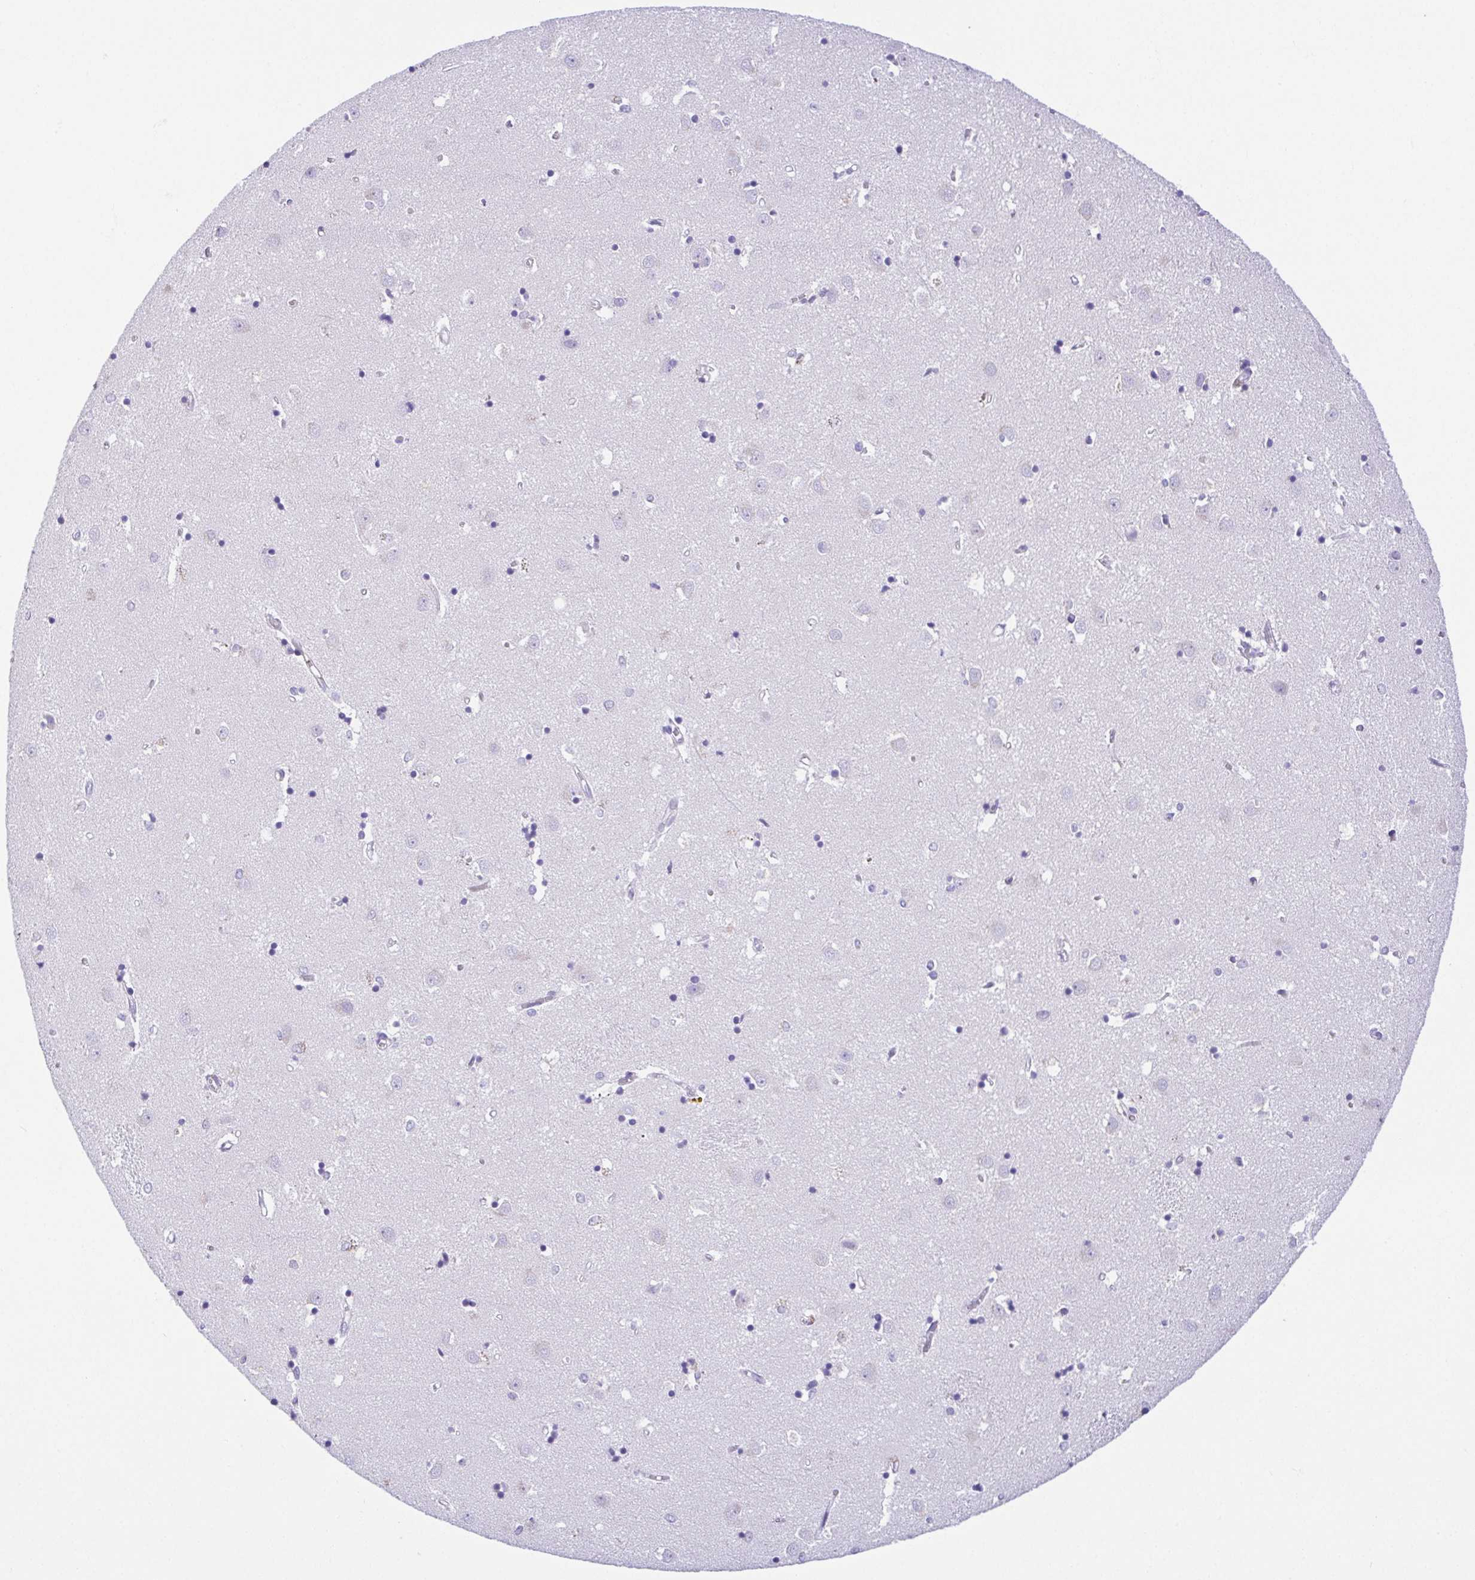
{"staining": {"intensity": "negative", "quantity": "none", "location": "none"}, "tissue": "caudate", "cell_type": "Glial cells", "image_type": "normal", "snomed": [{"axis": "morphology", "description": "Normal tissue, NOS"}, {"axis": "topography", "description": "Lateral ventricle wall"}], "caption": "IHC micrograph of normal caudate: human caudate stained with DAB reveals no significant protein staining in glial cells.", "gene": "SPATA4", "patient": {"sex": "male", "age": 54}}